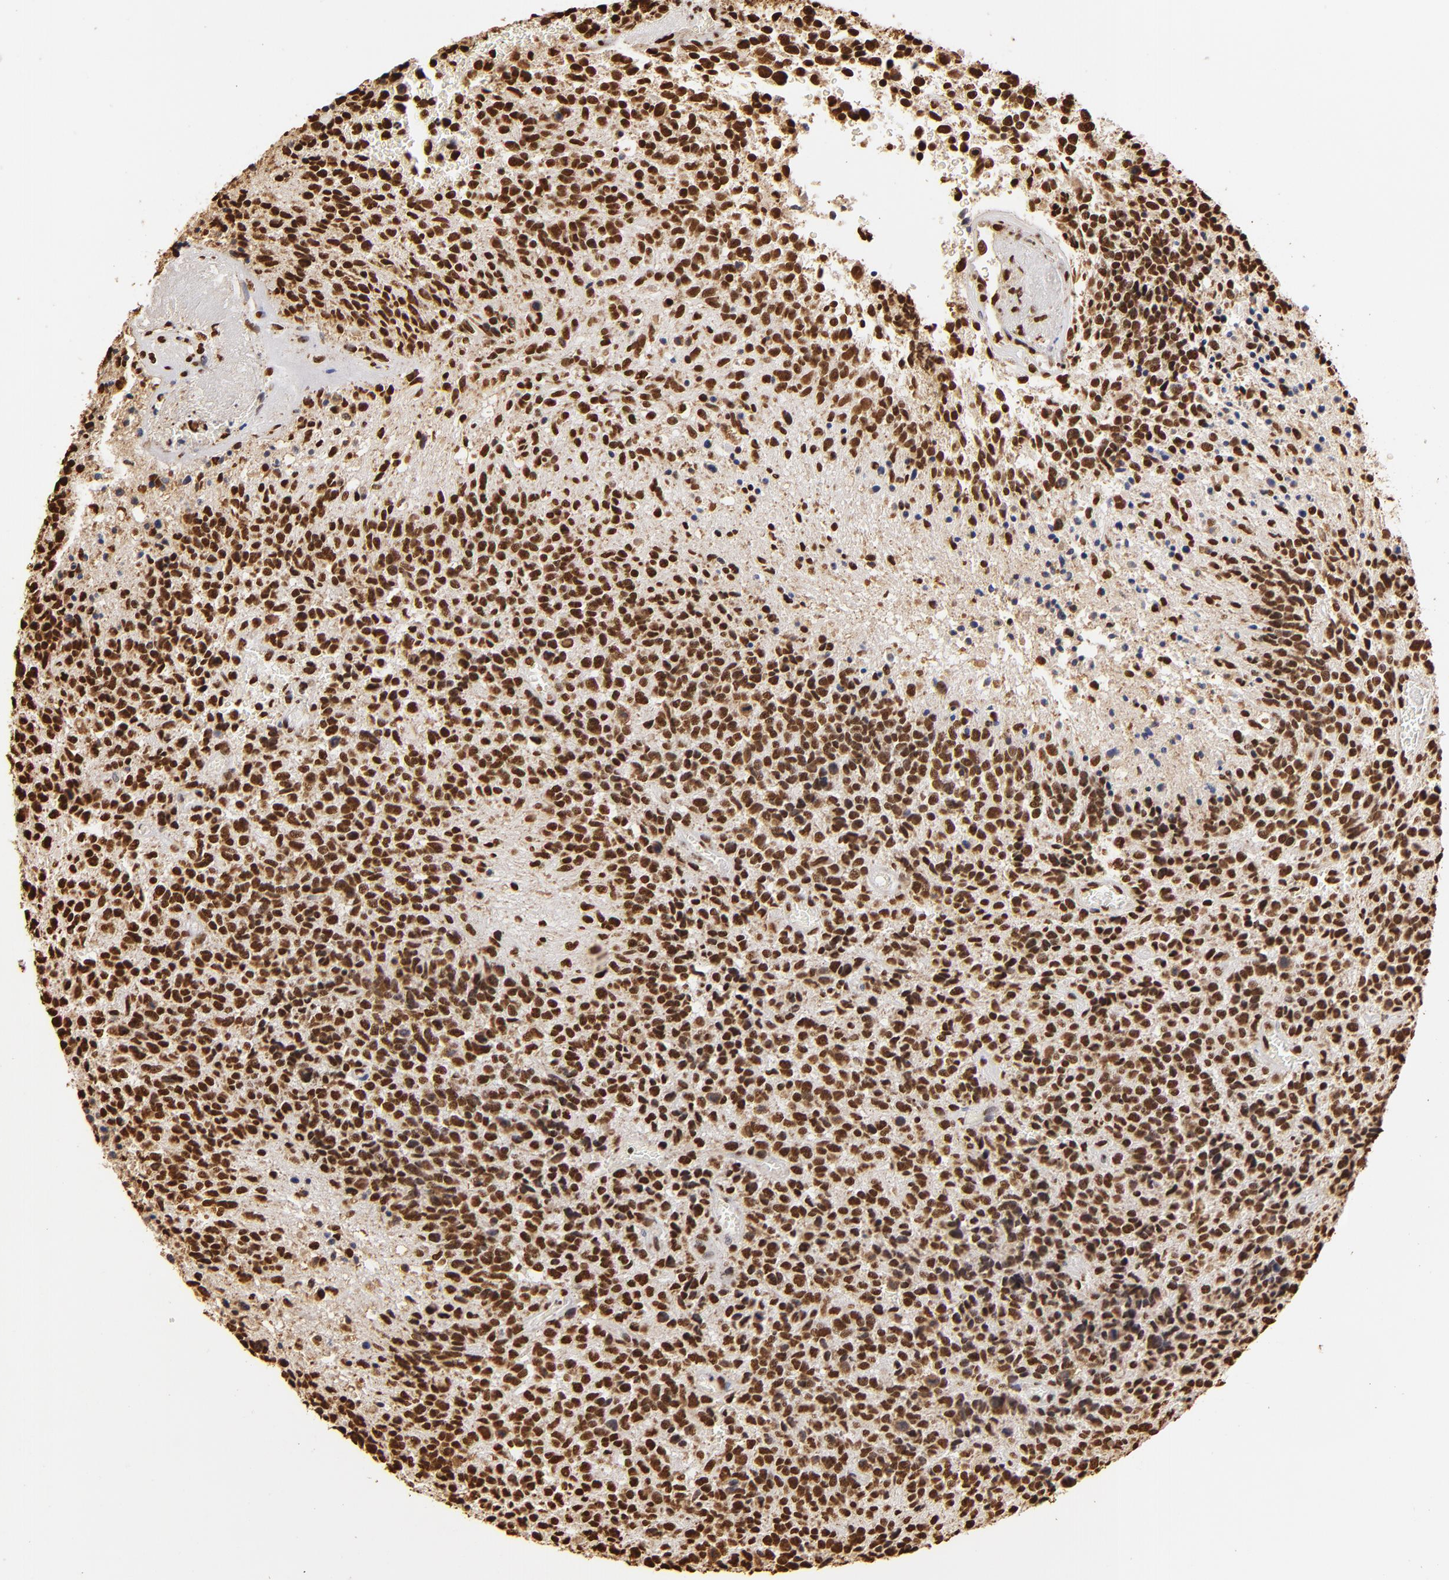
{"staining": {"intensity": "strong", "quantity": ">75%", "location": "nuclear"}, "tissue": "glioma", "cell_type": "Tumor cells", "image_type": "cancer", "snomed": [{"axis": "morphology", "description": "Glioma, malignant, High grade"}, {"axis": "topography", "description": "Brain"}], "caption": "Protein staining of high-grade glioma (malignant) tissue displays strong nuclear expression in approximately >75% of tumor cells.", "gene": "ILF3", "patient": {"sex": "male", "age": 36}}